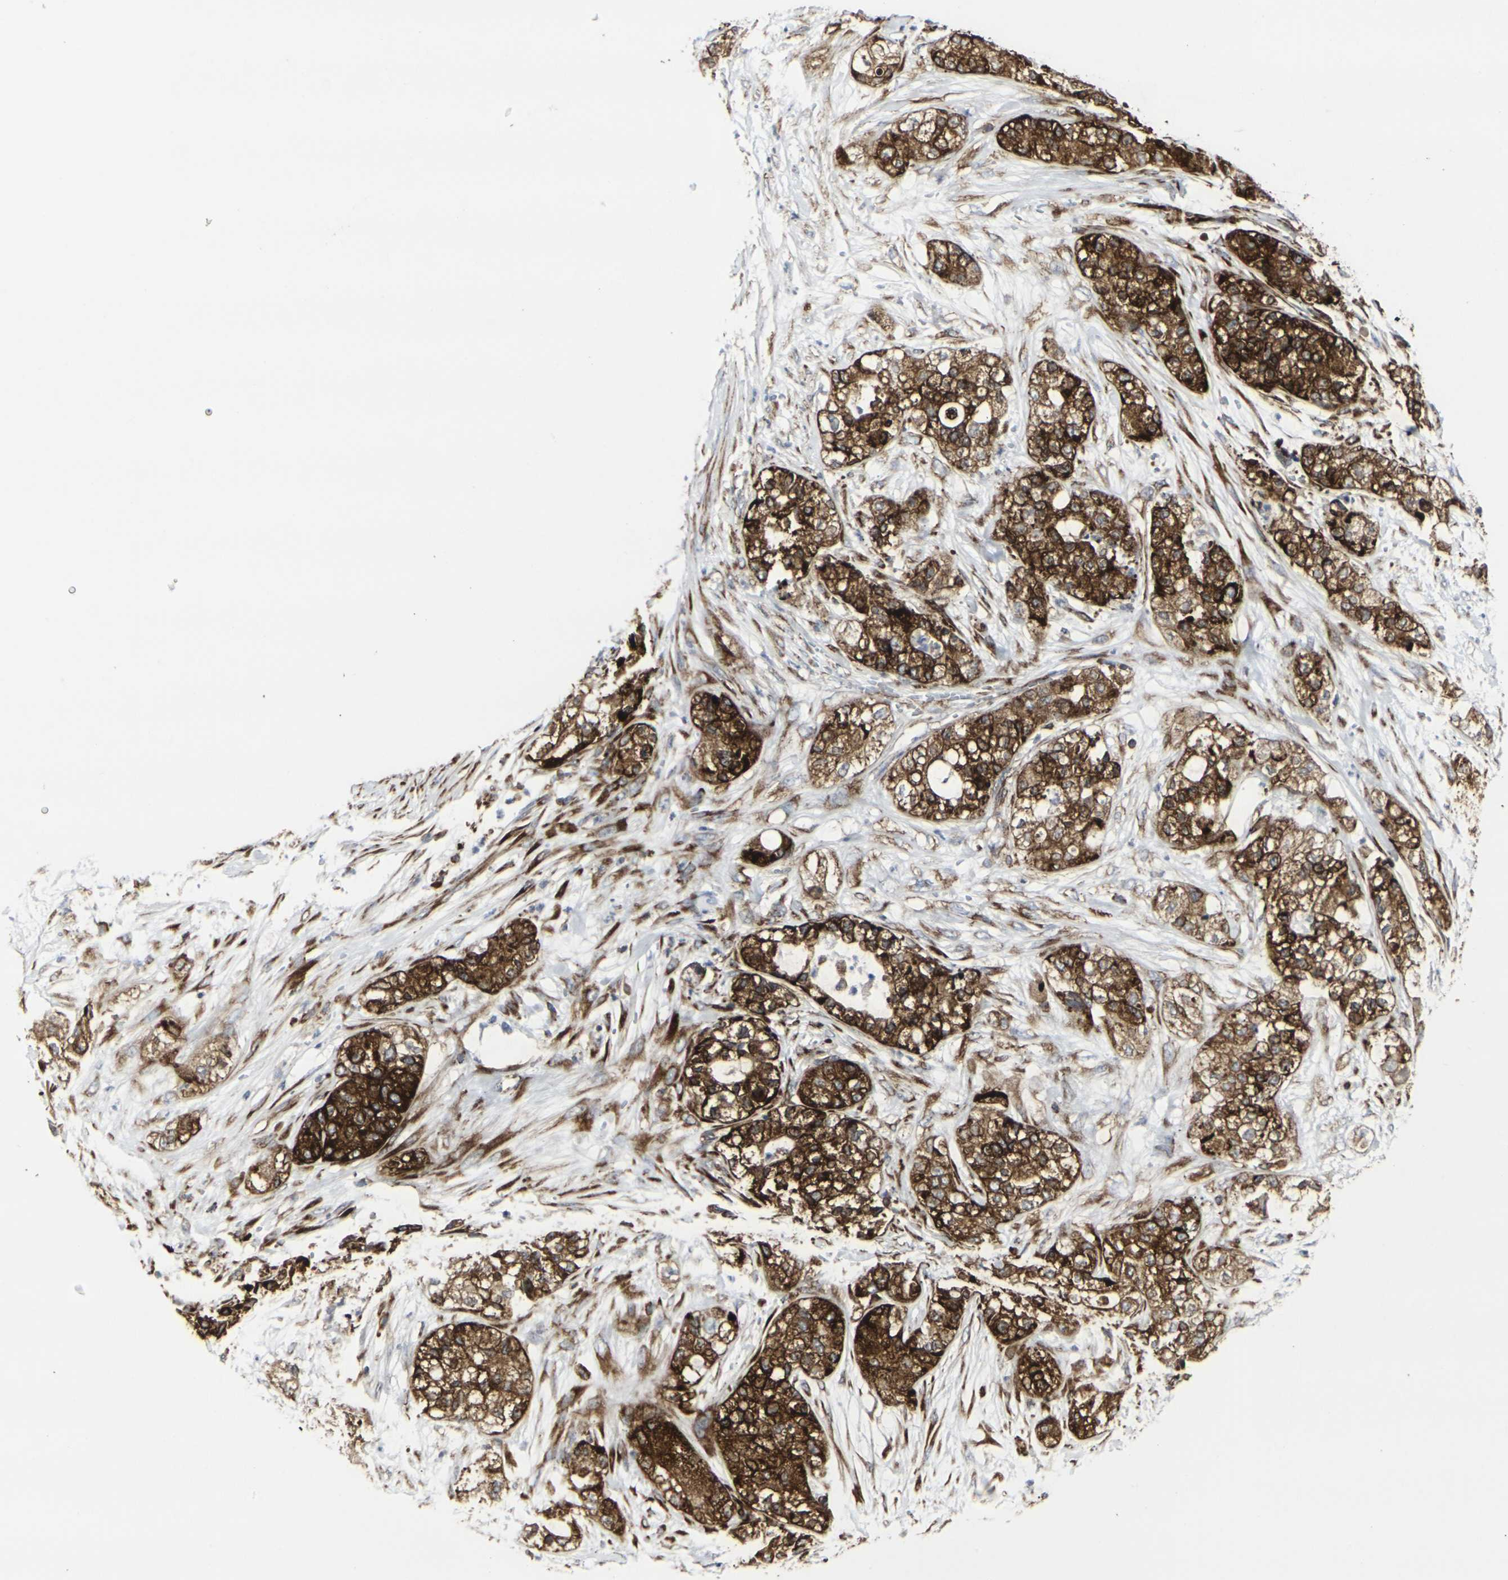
{"staining": {"intensity": "strong", "quantity": ">75%", "location": "cytoplasmic/membranous"}, "tissue": "pancreatic cancer", "cell_type": "Tumor cells", "image_type": "cancer", "snomed": [{"axis": "morphology", "description": "Adenocarcinoma, NOS"}, {"axis": "topography", "description": "Pancreas"}], "caption": "Immunohistochemistry staining of pancreatic adenocarcinoma, which displays high levels of strong cytoplasmic/membranous staining in about >75% of tumor cells indicating strong cytoplasmic/membranous protein expression. The staining was performed using DAB (3,3'-diaminobenzidine) (brown) for protein detection and nuclei were counterstained in hematoxylin (blue).", "gene": "MARCHF2", "patient": {"sex": "female", "age": 78}}